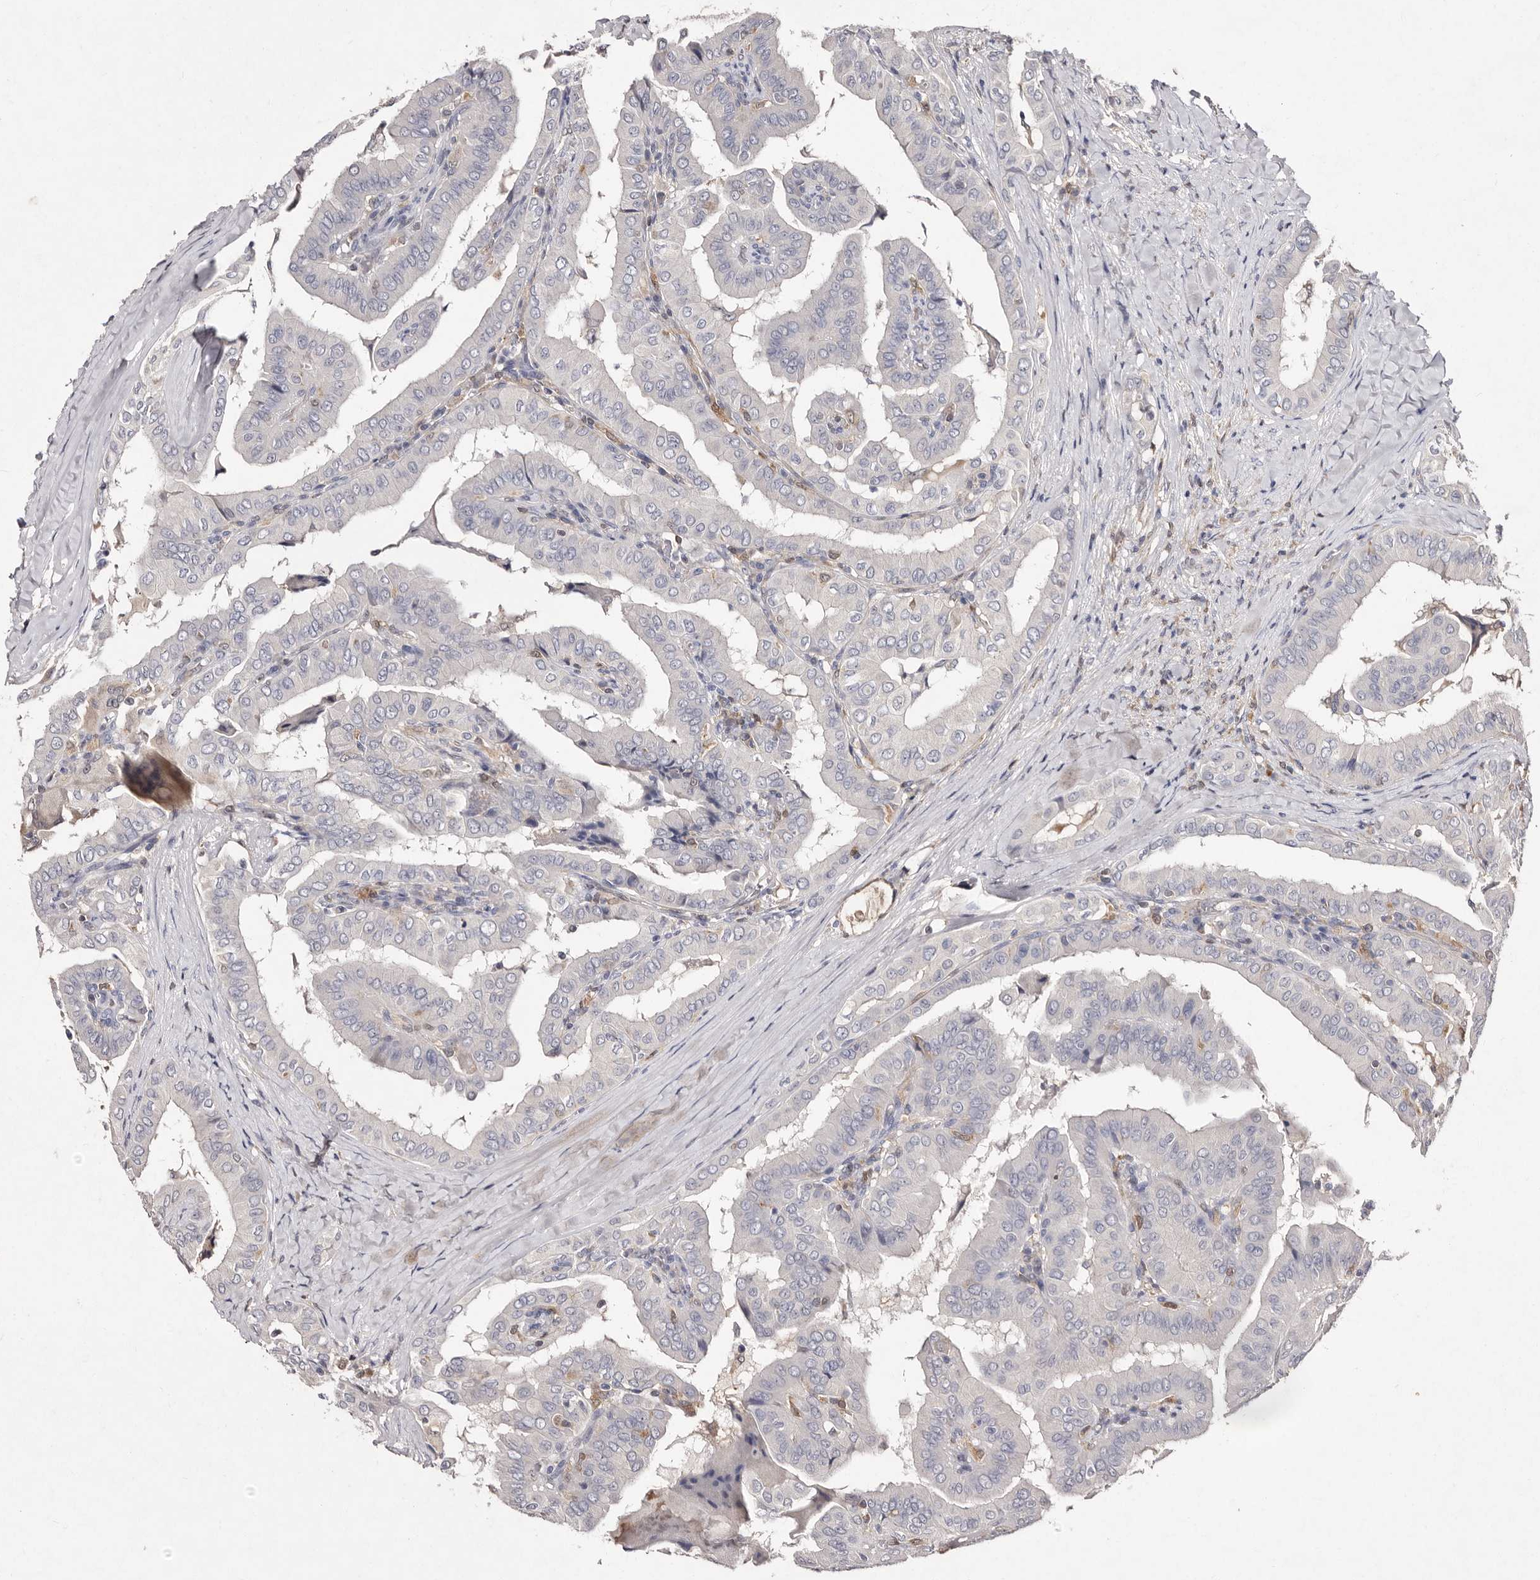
{"staining": {"intensity": "negative", "quantity": "none", "location": "none"}, "tissue": "thyroid cancer", "cell_type": "Tumor cells", "image_type": "cancer", "snomed": [{"axis": "morphology", "description": "Papillary adenocarcinoma, NOS"}, {"axis": "topography", "description": "Thyroid gland"}], "caption": "The photomicrograph displays no significant positivity in tumor cells of thyroid cancer. The staining was performed using DAB (3,3'-diaminobenzidine) to visualize the protein expression in brown, while the nuclei were stained in blue with hematoxylin (Magnification: 20x).", "gene": "GIMAP4", "patient": {"sex": "male", "age": 33}}